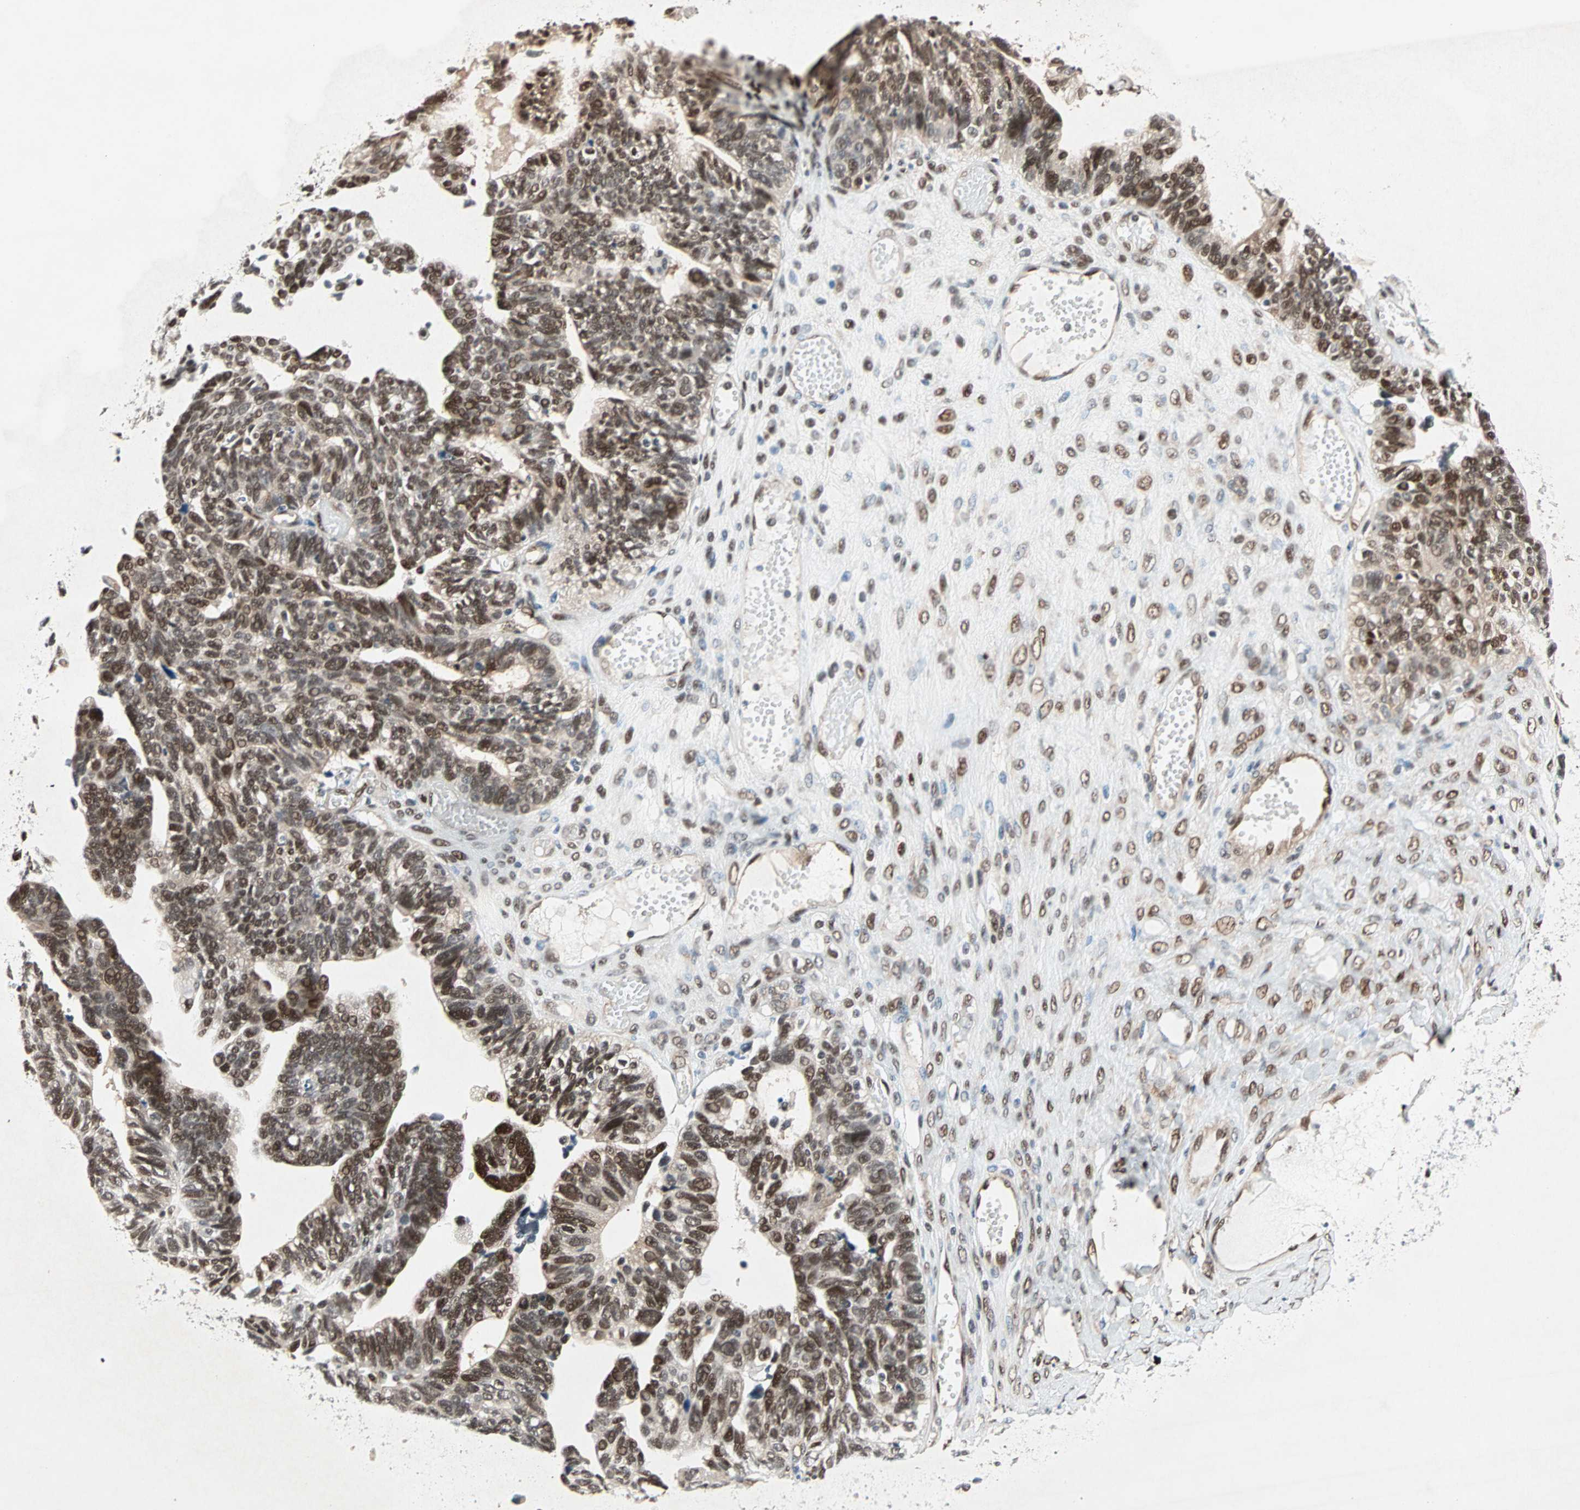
{"staining": {"intensity": "strong", "quantity": ">75%", "location": "cytoplasmic/membranous,nuclear"}, "tissue": "ovarian cancer", "cell_type": "Tumor cells", "image_type": "cancer", "snomed": [{"axis": "morphology", "description": "Cystadenocarcinoma, serous, NOS"}, {"axis": "topography", "description": "Ovary"}], "caption": "Immunohistochemistry (IHC) micrograph of neoplastic tissue: human serous cystadenocarcinoma (ovarian) stained using immunohistochemistry (IHC) demonstrates high levels of strong protein expression localized specifically in the cytoplasmic/membranous and nuclear of tumor cells, appearing as a cytoplasmic/membranous and nuclear brown color.", "gene": "WWTR1", "patient": {"sex": "female", "age": 79}}